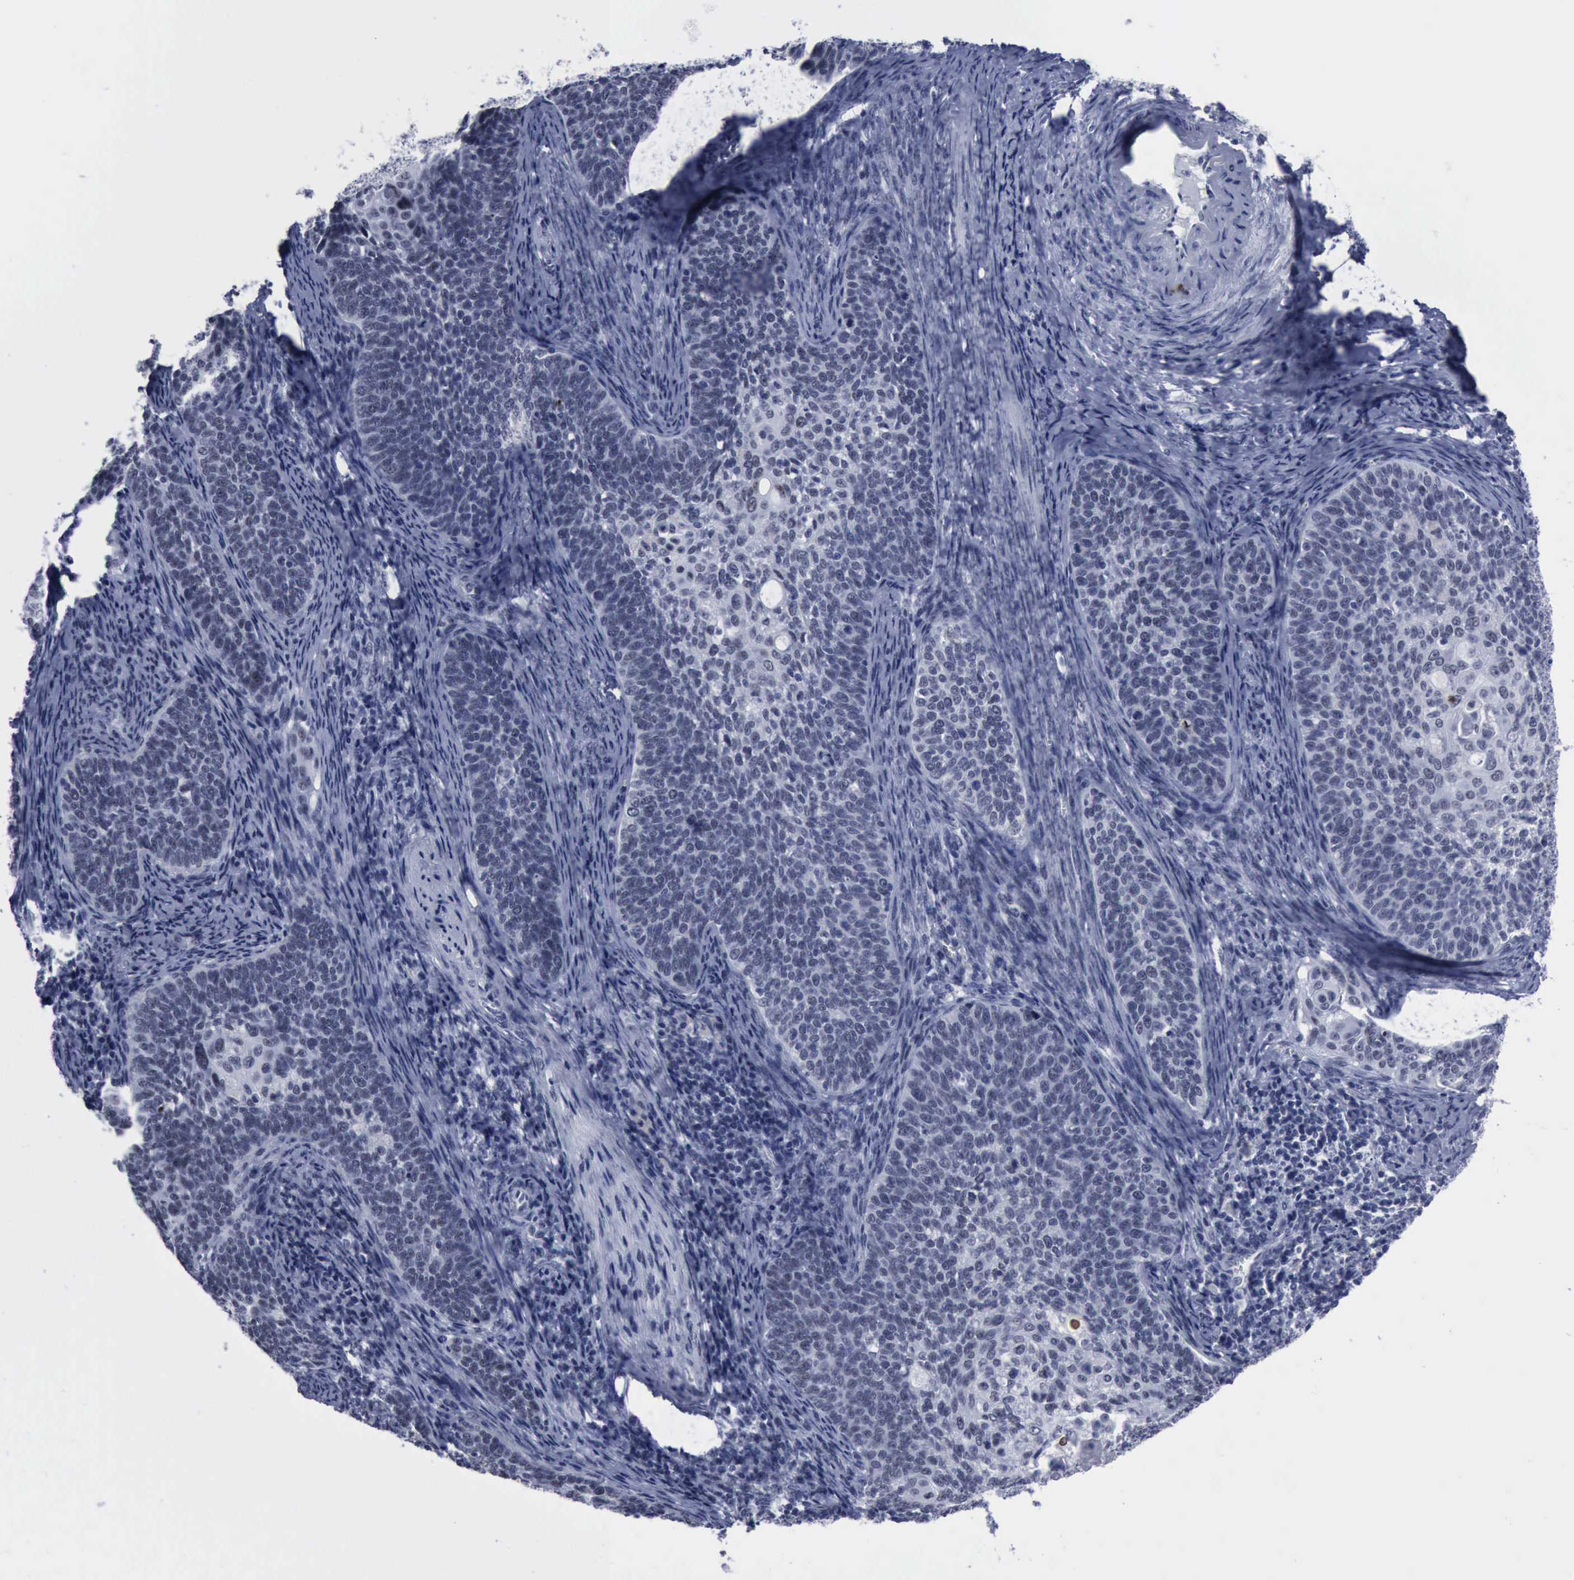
{"staining": {"intensity": "negative", "quantity": "none", "location": "none"}, "tissue": "cervical cancer", "cell_type": "Tumor cells", "image_type": "cancer", "snomed": [{"axis": "morphology", "description": "Squamous cell carcinoma, NOS"}, {"axis": "topography", "description": "Cervix"}], "caption": "There is no significant positivity in tumor cells of cervical cancer (squamous cell carcinoma).", "gene": "BRD1", "patient": {"sex": "female", "age": 33}}